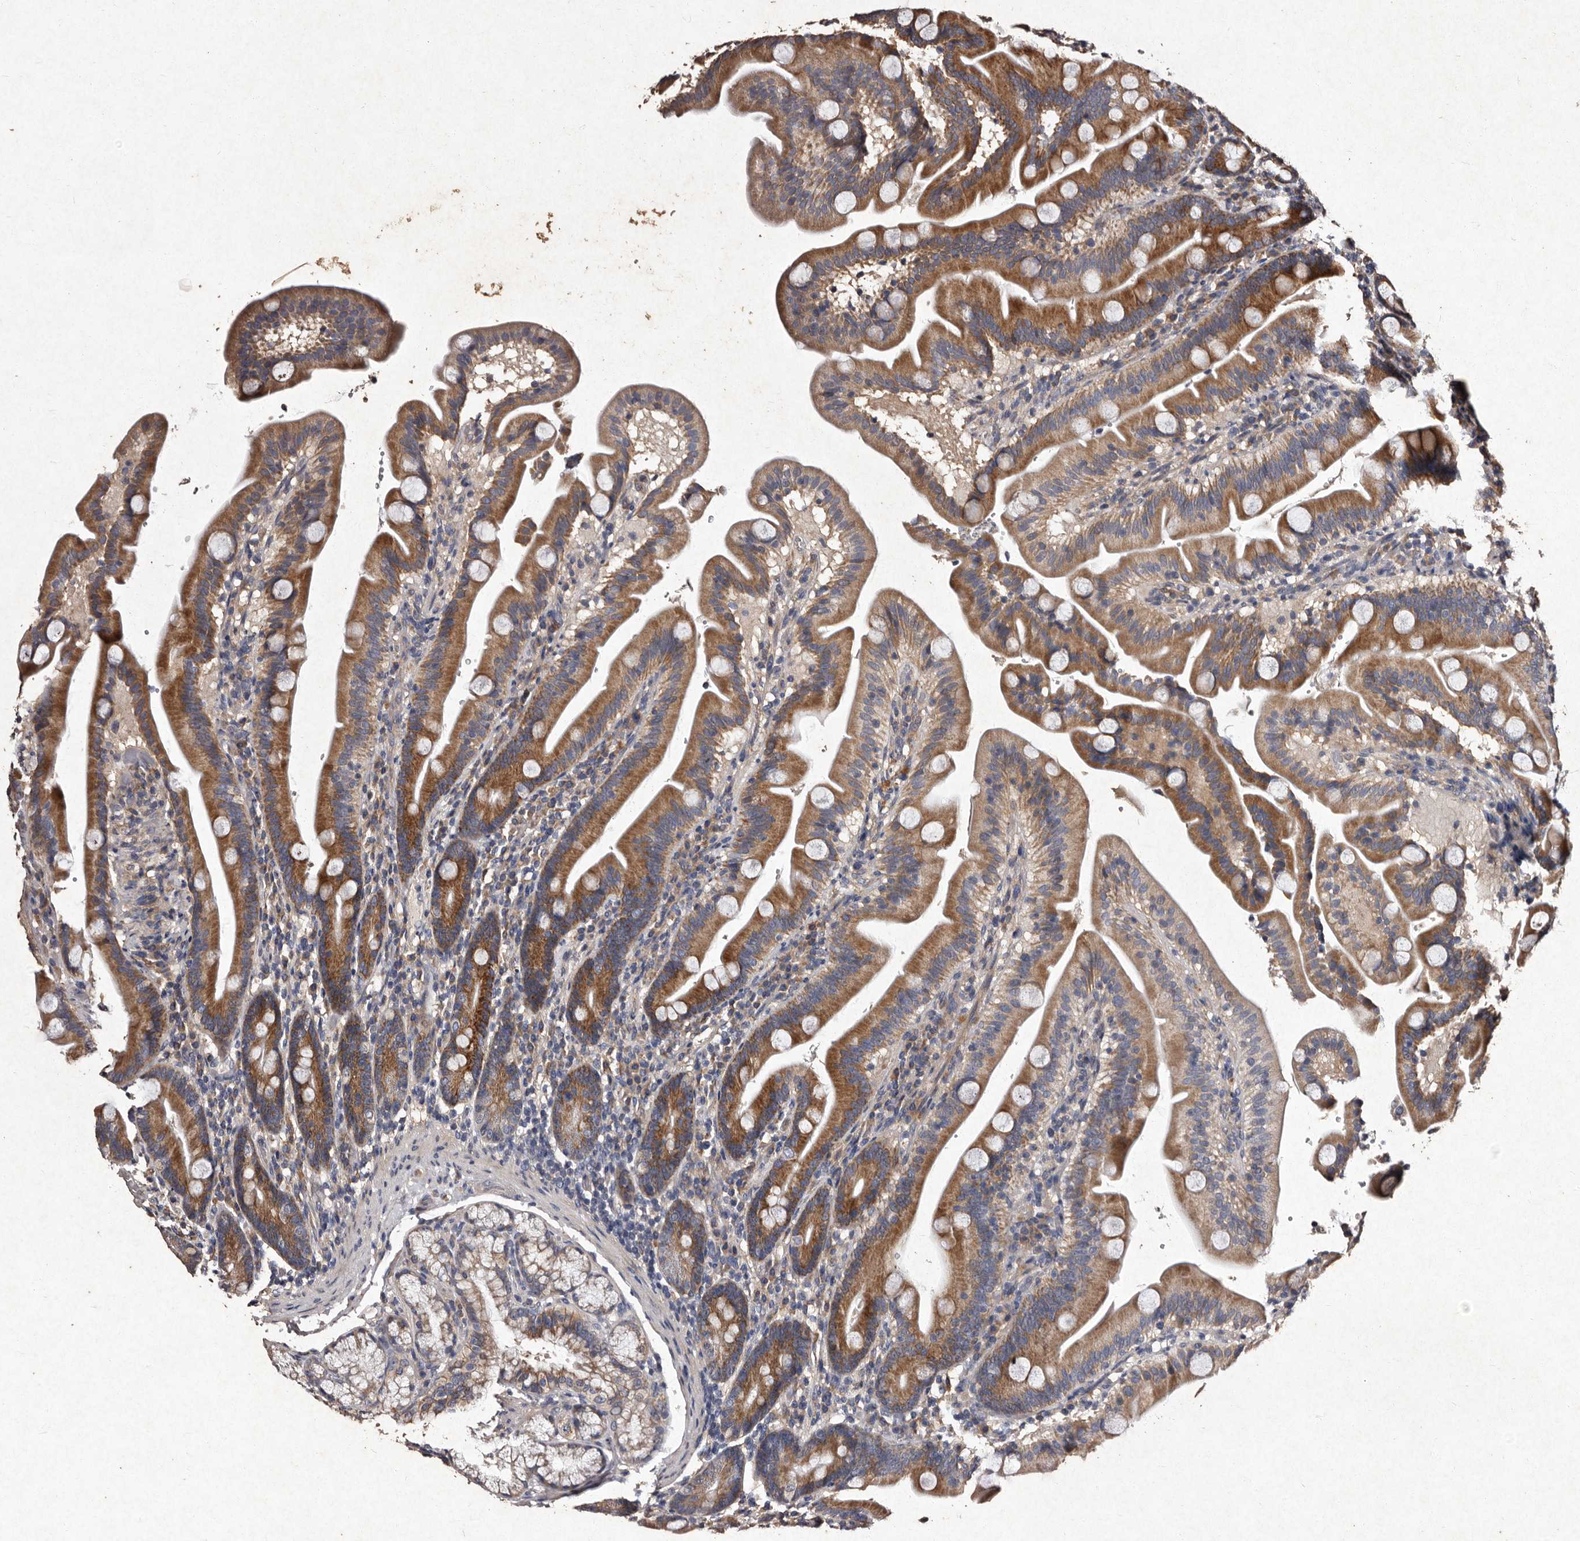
{"staining": {"intensity": "strong", "quantity": "25%-75%", "location": "cytoplasmic/membranous"}, "tissue": "duodenum", "cell_type": "Glandular cells", "image_type": "normal", "snomed": [{"axis": "morphology", "description": "Normal tissue, NOS"}, {"axis": "topography", "description": "Duodenum"}], "caption": "IHC photomicrograph of benign human duodenum stained for a protein (brown), which demonstrates high levels of strong cytoplasmic/membranous expression in approximately 25%-75% of glandular cells.", "gene": "TFB1M", "patient": {"sex": "male", "age": 54}}